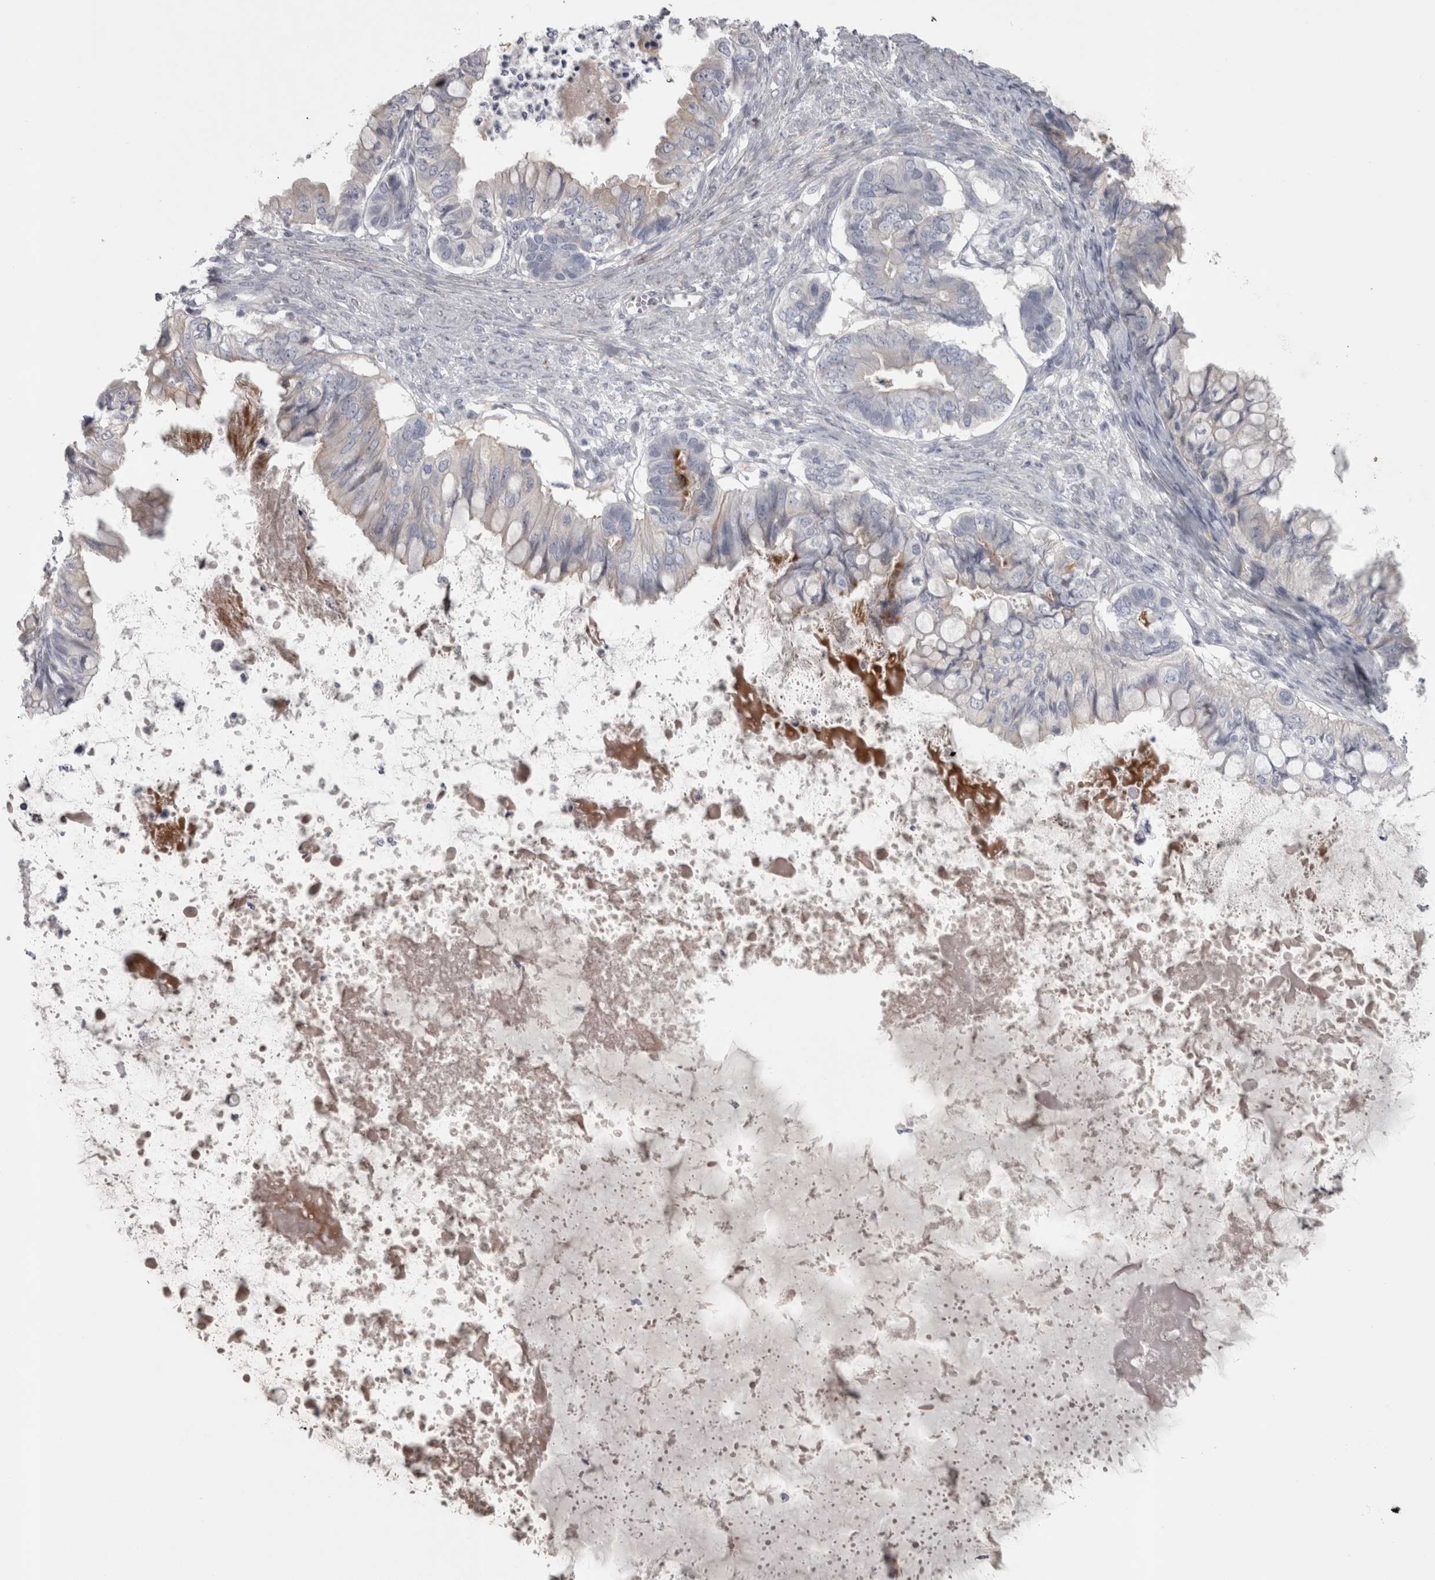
{"staining": {"intensity": "negative", "quantity": "none", "location": "none"}, "tissue": "ovarian cancer", "cell_type": "Tumor cells", "image_type": "cancer", "snomed": [{"axis": "morphology", "description": "Cystadenocarcinoma, mucinous, NOS"}, {"axis": "topography", "description": "Ovary"}], "caption": "This micrograph is of ovarian cancer (mucinous cystadenocarcinoma) stained with IHC to label a protein in brown with the nuclei are counter-stained blue. There is no expression in tumor cells.", "gene": "PPP1R12B", "patient": {"sex": "female", "age": 80}}